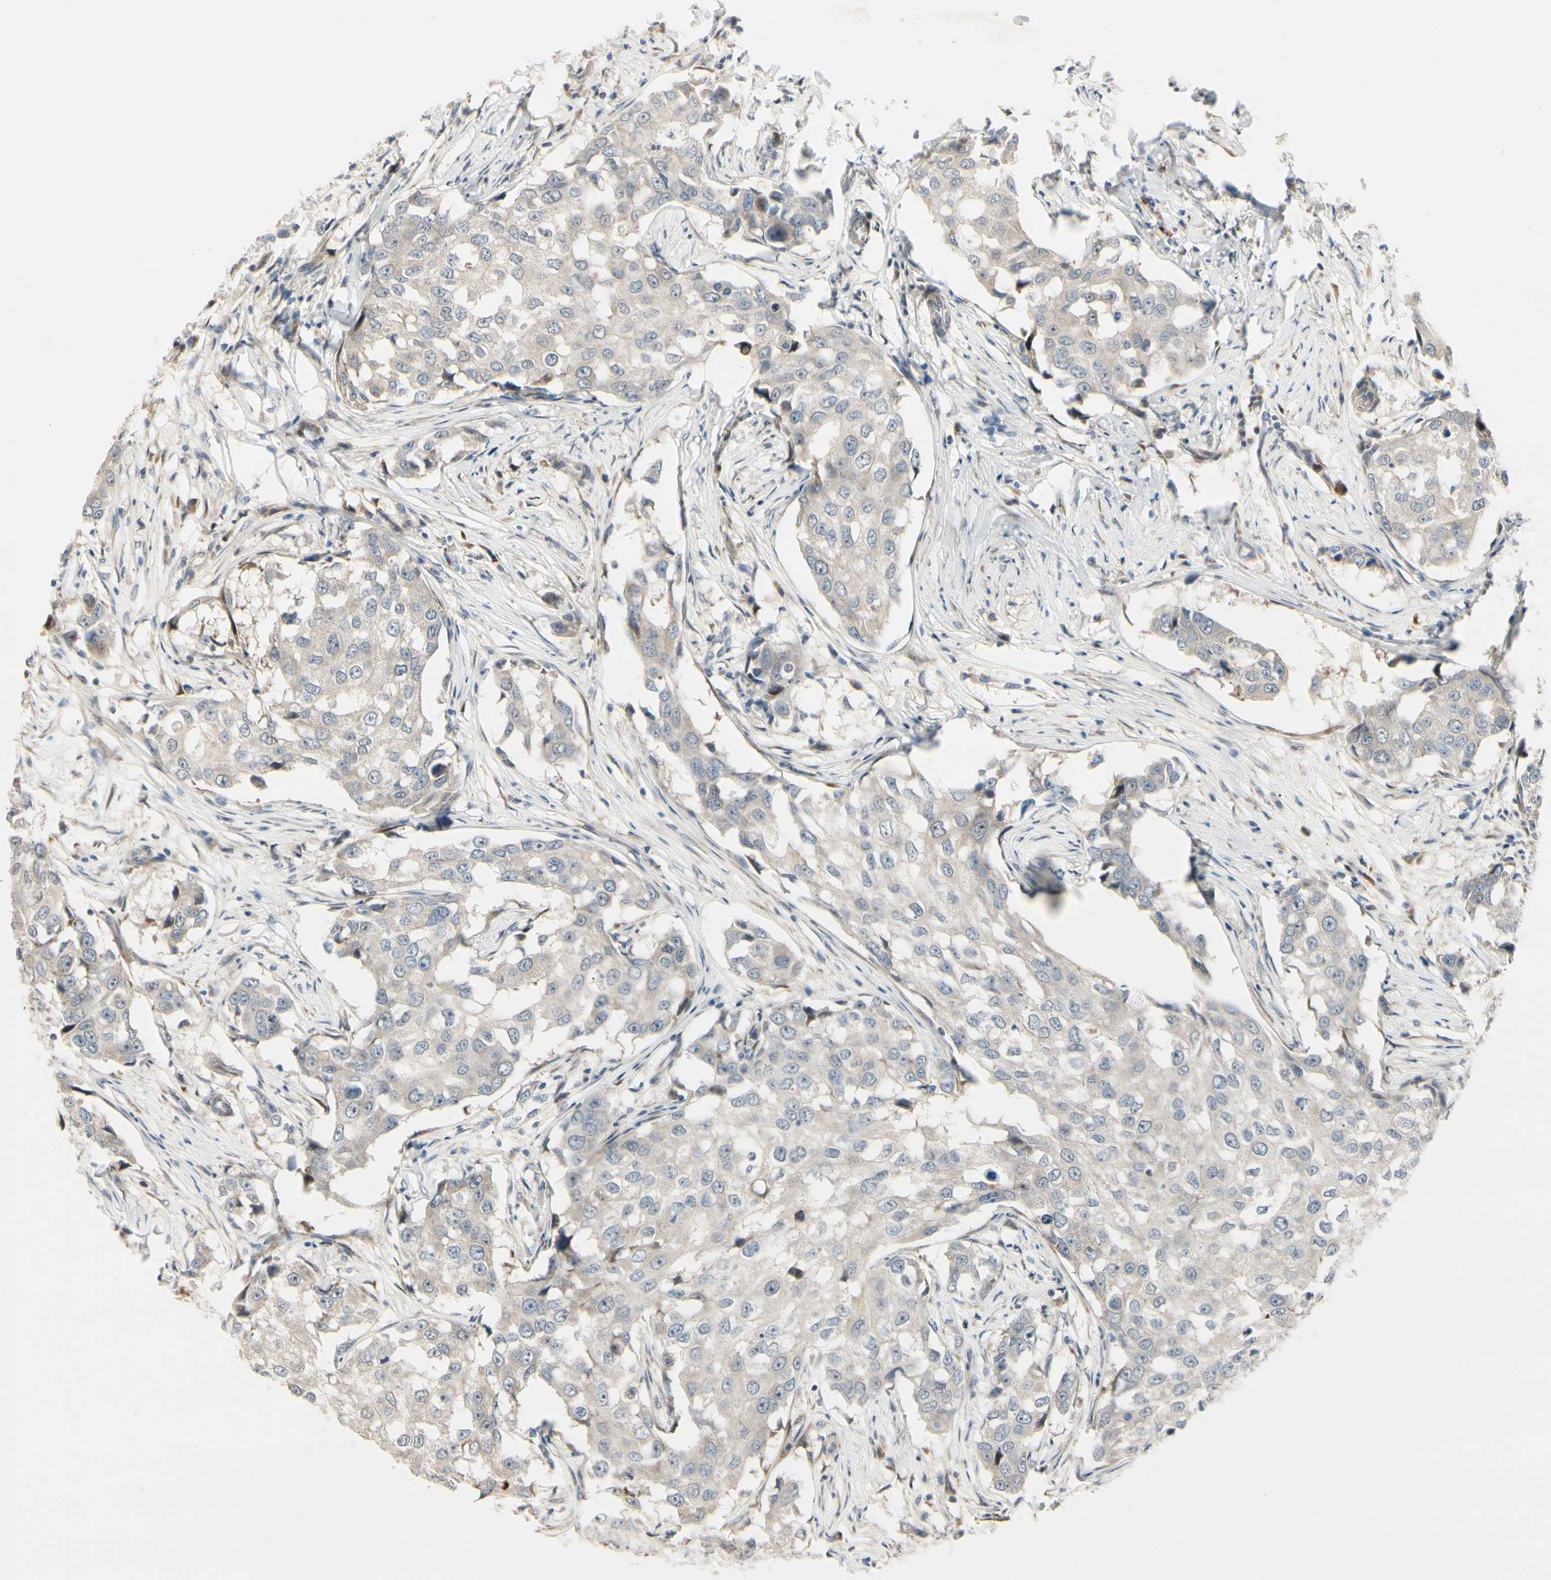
{"staining": {"intensity": "weak", "quantity": ">75%", "location": "cytoplasmic/membranous"}, "tissue": "breast cancer", "cell_type": "Tumor cells", "image_type": "cancer", "snomed": [{"axis": "morphology", "description": "Duct carcinoma"}, {"axis": "topography", "description": "Breast"}], "caption": "Tumor cells display weak cytoplasmic/membranous positivity in approximately >75% of cells in breast cancer. (Brightfield microscopy of DAB IHC at high magnification).", "gene": "P4HA3", "patient": {"sex": "female", "age": 27}}